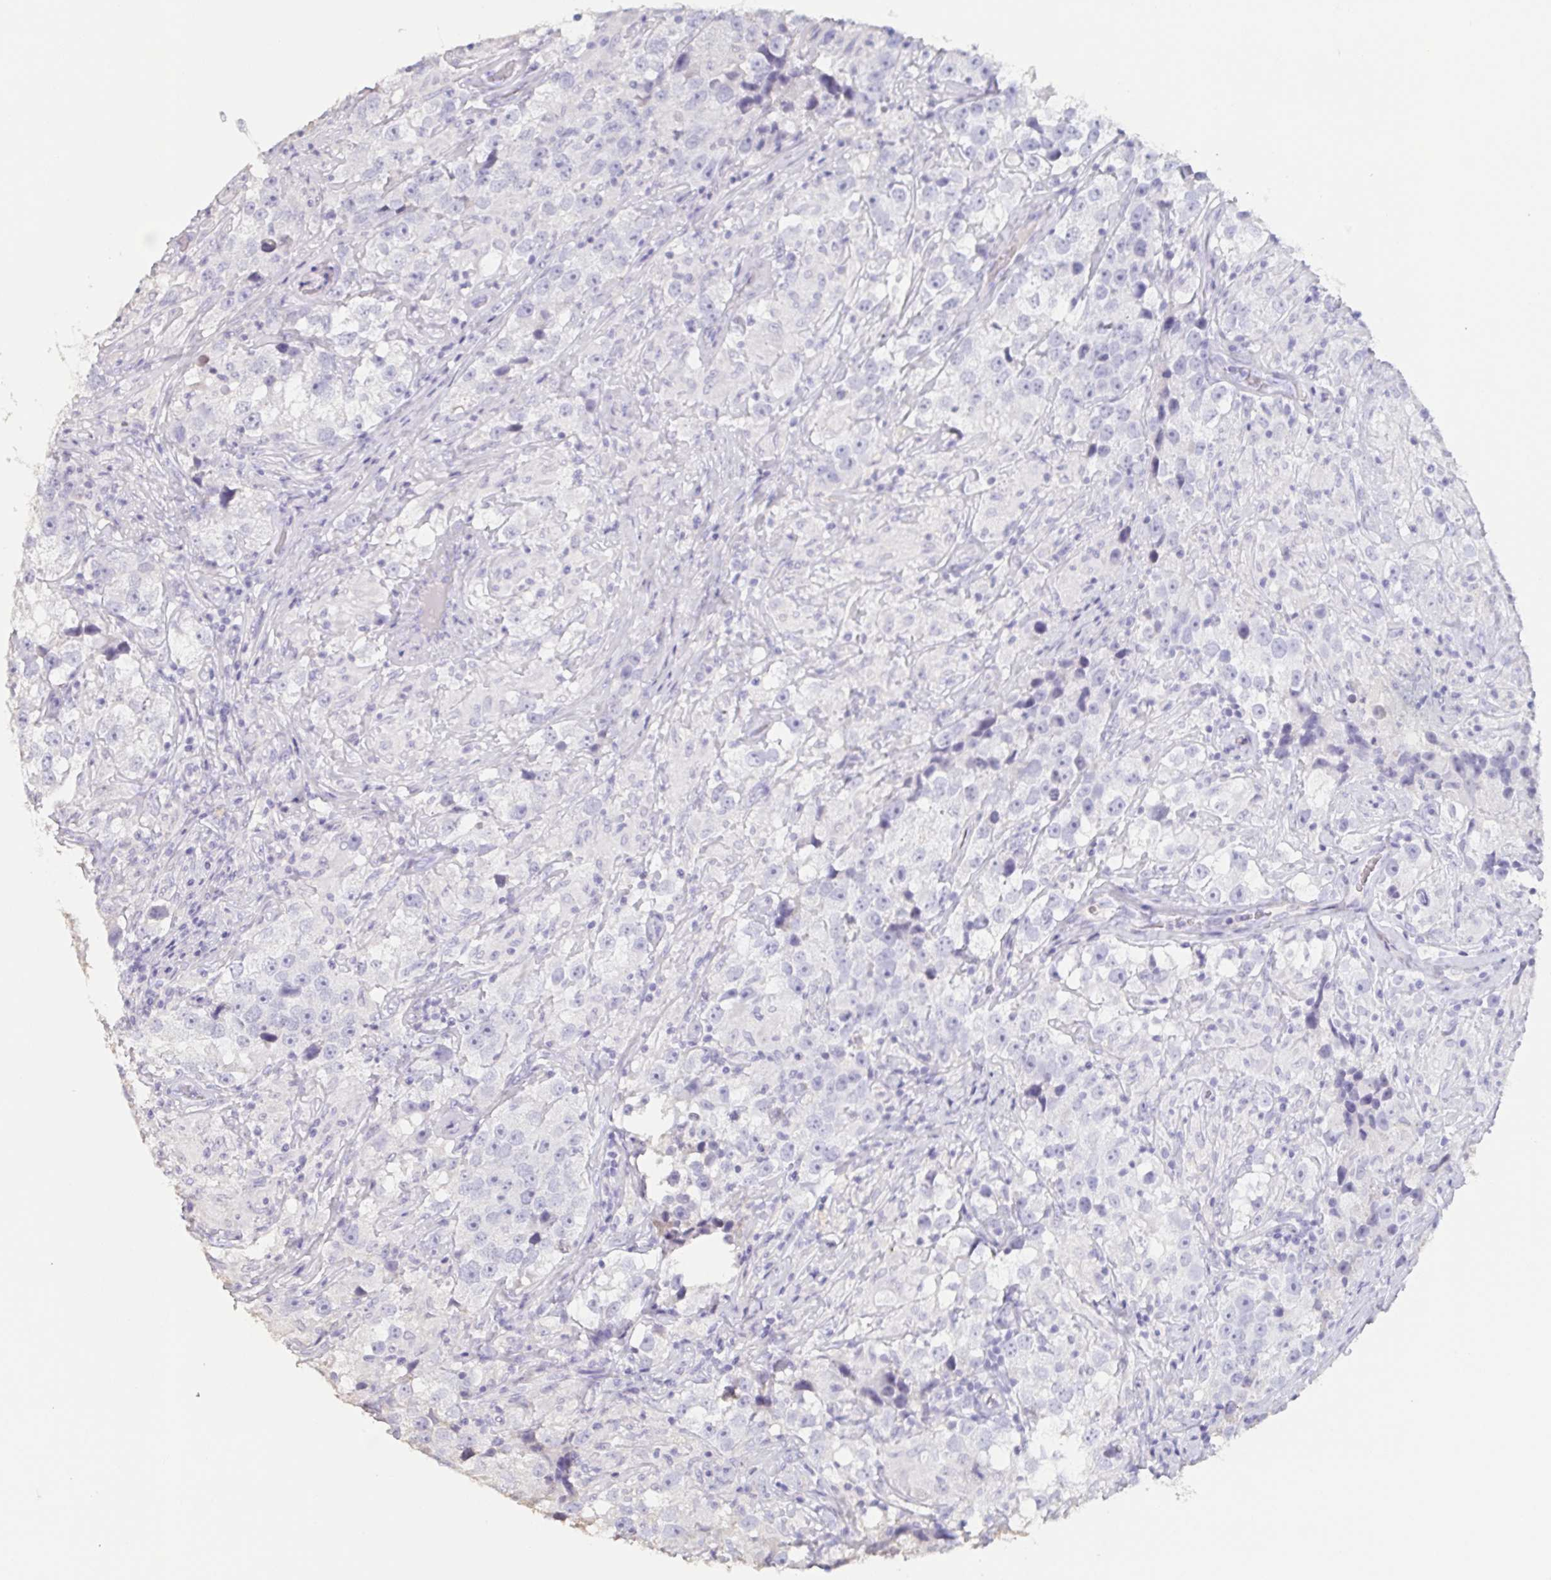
{"staining": {"intensity": "negative", "quantity": "none", "location": "none"}, "tissue": "testis cancer", "cell_type": "Tumor cells", "image_type": "cancer", "snomed": [{"axis": "morphology", "description": "Seminoma, NOS"}, {"axis": "topography", "description": "Testis"}], "caption": "Tumor cells are negative for brown protein staining in testis seminoma.", "gene": "BPIFA2", "patient": {"sex": "male", "age": 46}}